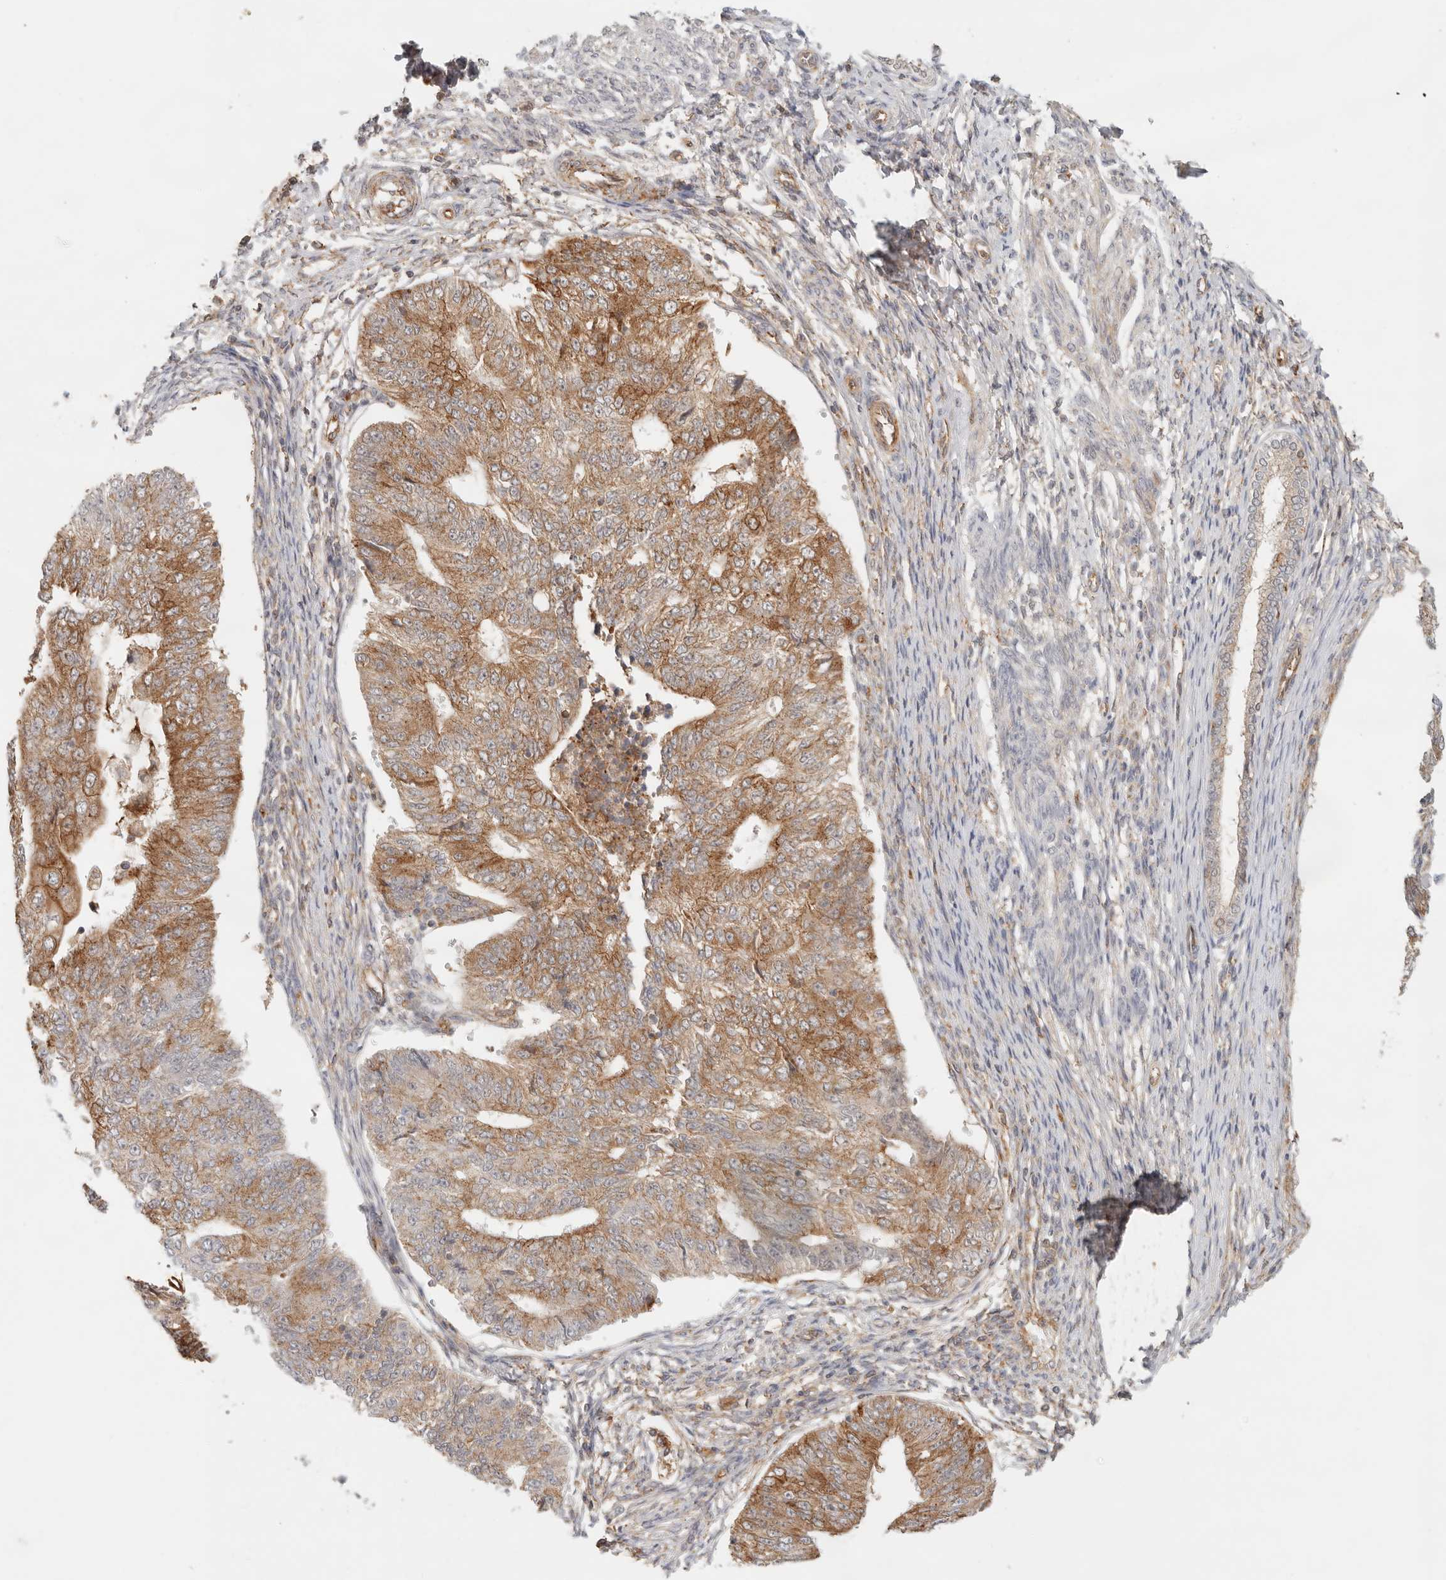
{"staining": {"intensity": "moderate", "quantity": ">75%", "location": "cytoplasmic/membranous"}, "tissue": "endometrial cancer", "cell_type": "Tumor cells", "image_type": "cancer", "snomed": [{"axis": "morphology", "description": "Adenocarcinoma, NOS"}, {"axis": "topography", "description": "Endometrium"}], "caption": "Brown immunohistochemical staining in human adenocarcinoma (endometrial) exhibits moderate cytoplasmic/membranous expression in about >75% of tumor cells.", "gene": "HEXD", "patient": {"sex": "female", "age": 32}}